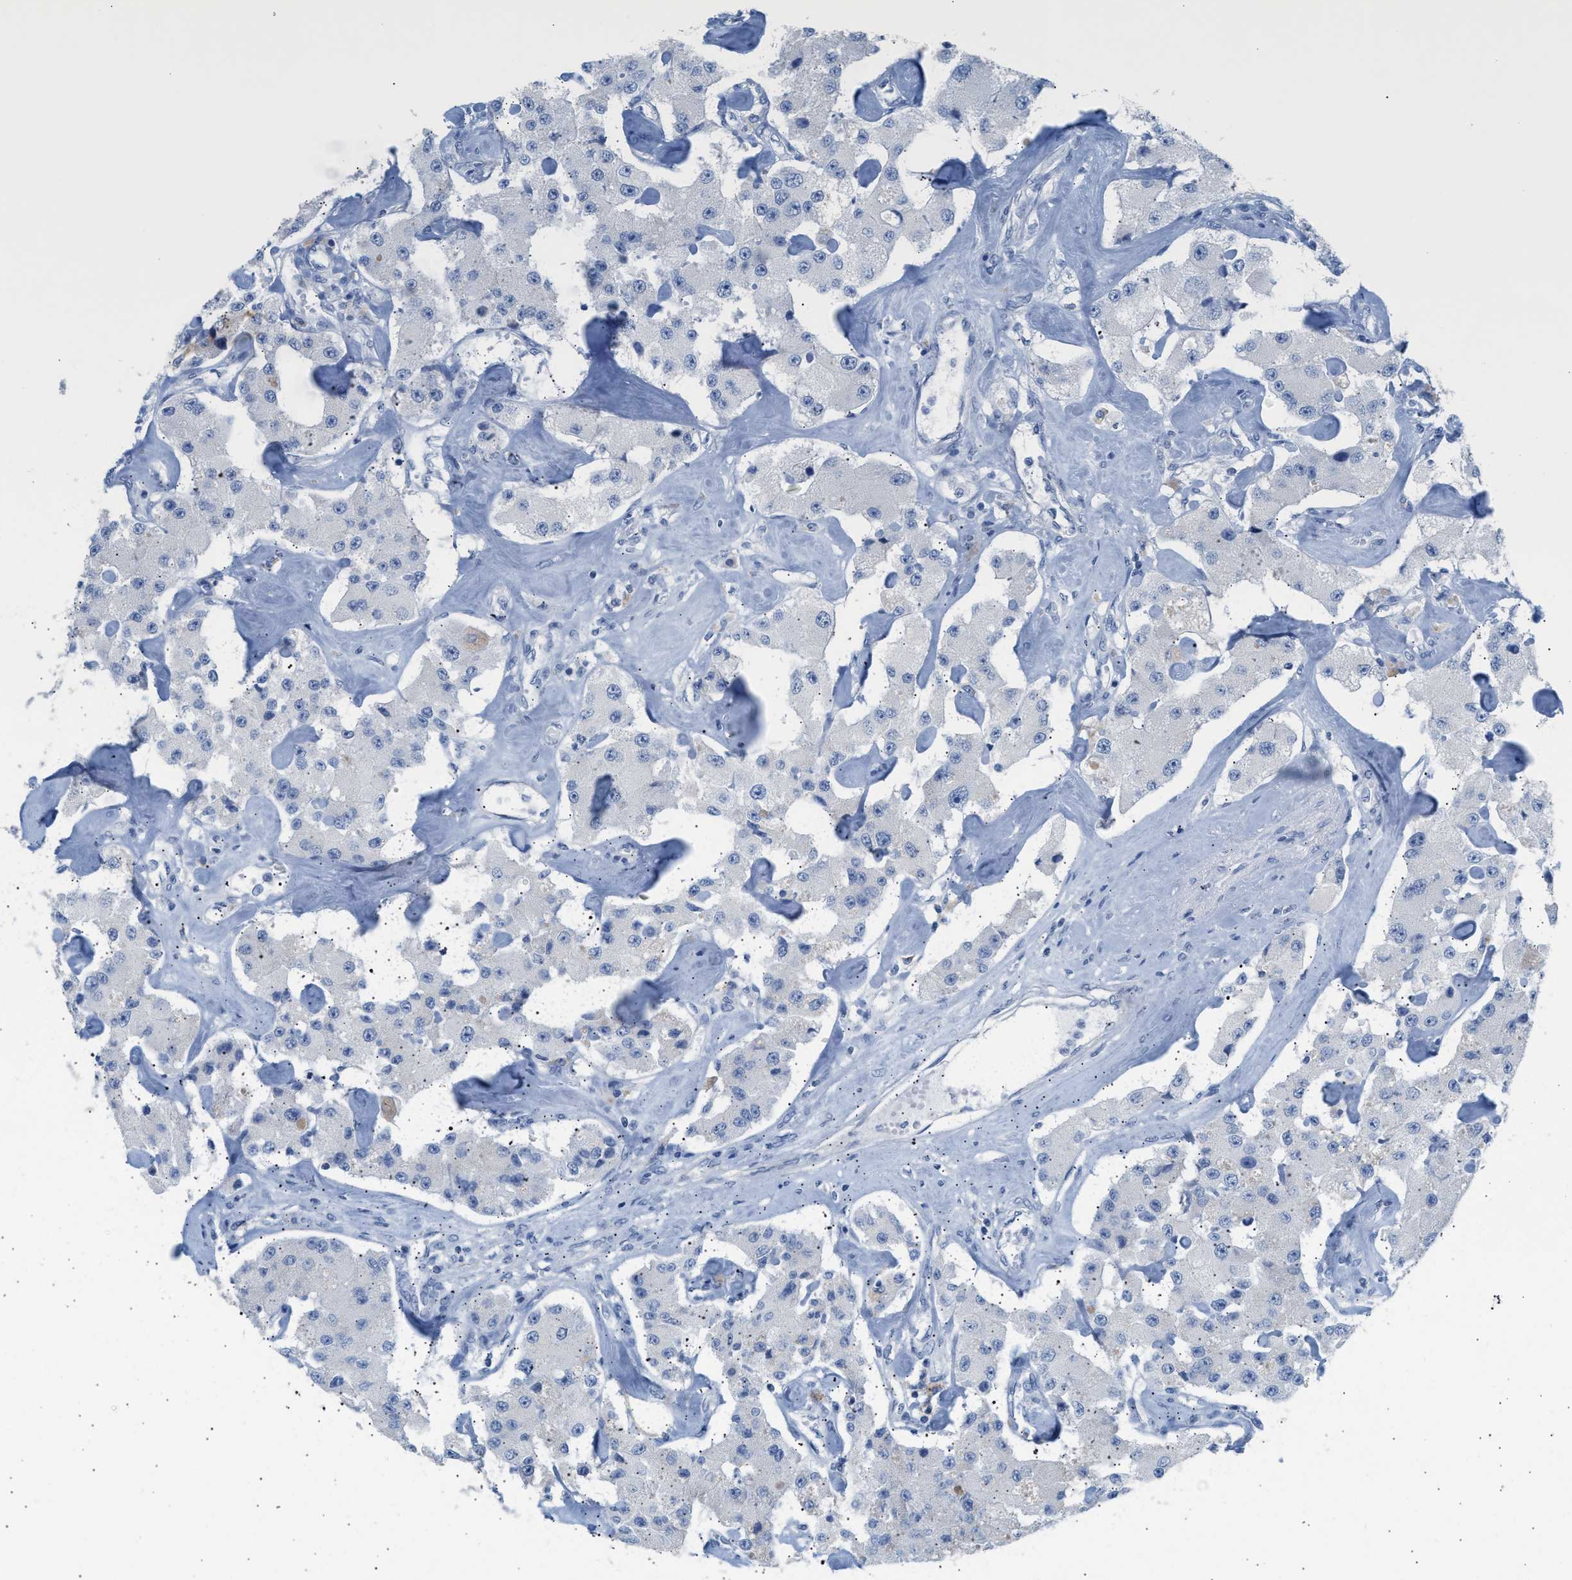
{"staining": {"intensity": "negative", "quantity": "none", "location": "none"}, "tissue": "carcinoid", "cell_type": "Tumor cells", "image_type": "cancer", "snomed": [{"axis": "morphology", "description": "Carcinoid, malignant, NOS"}, {"axis": "topography", "description": "Pancreas"}], "caption": "This image is of carcinoid (malignant) stained with immunohistochemistry to label a protein in brown with the nuclei are counter-stained blue. There is no expression in tumor cells.", "gene": "ERBB2", "patient": {"sex": "male", "age": 41}}